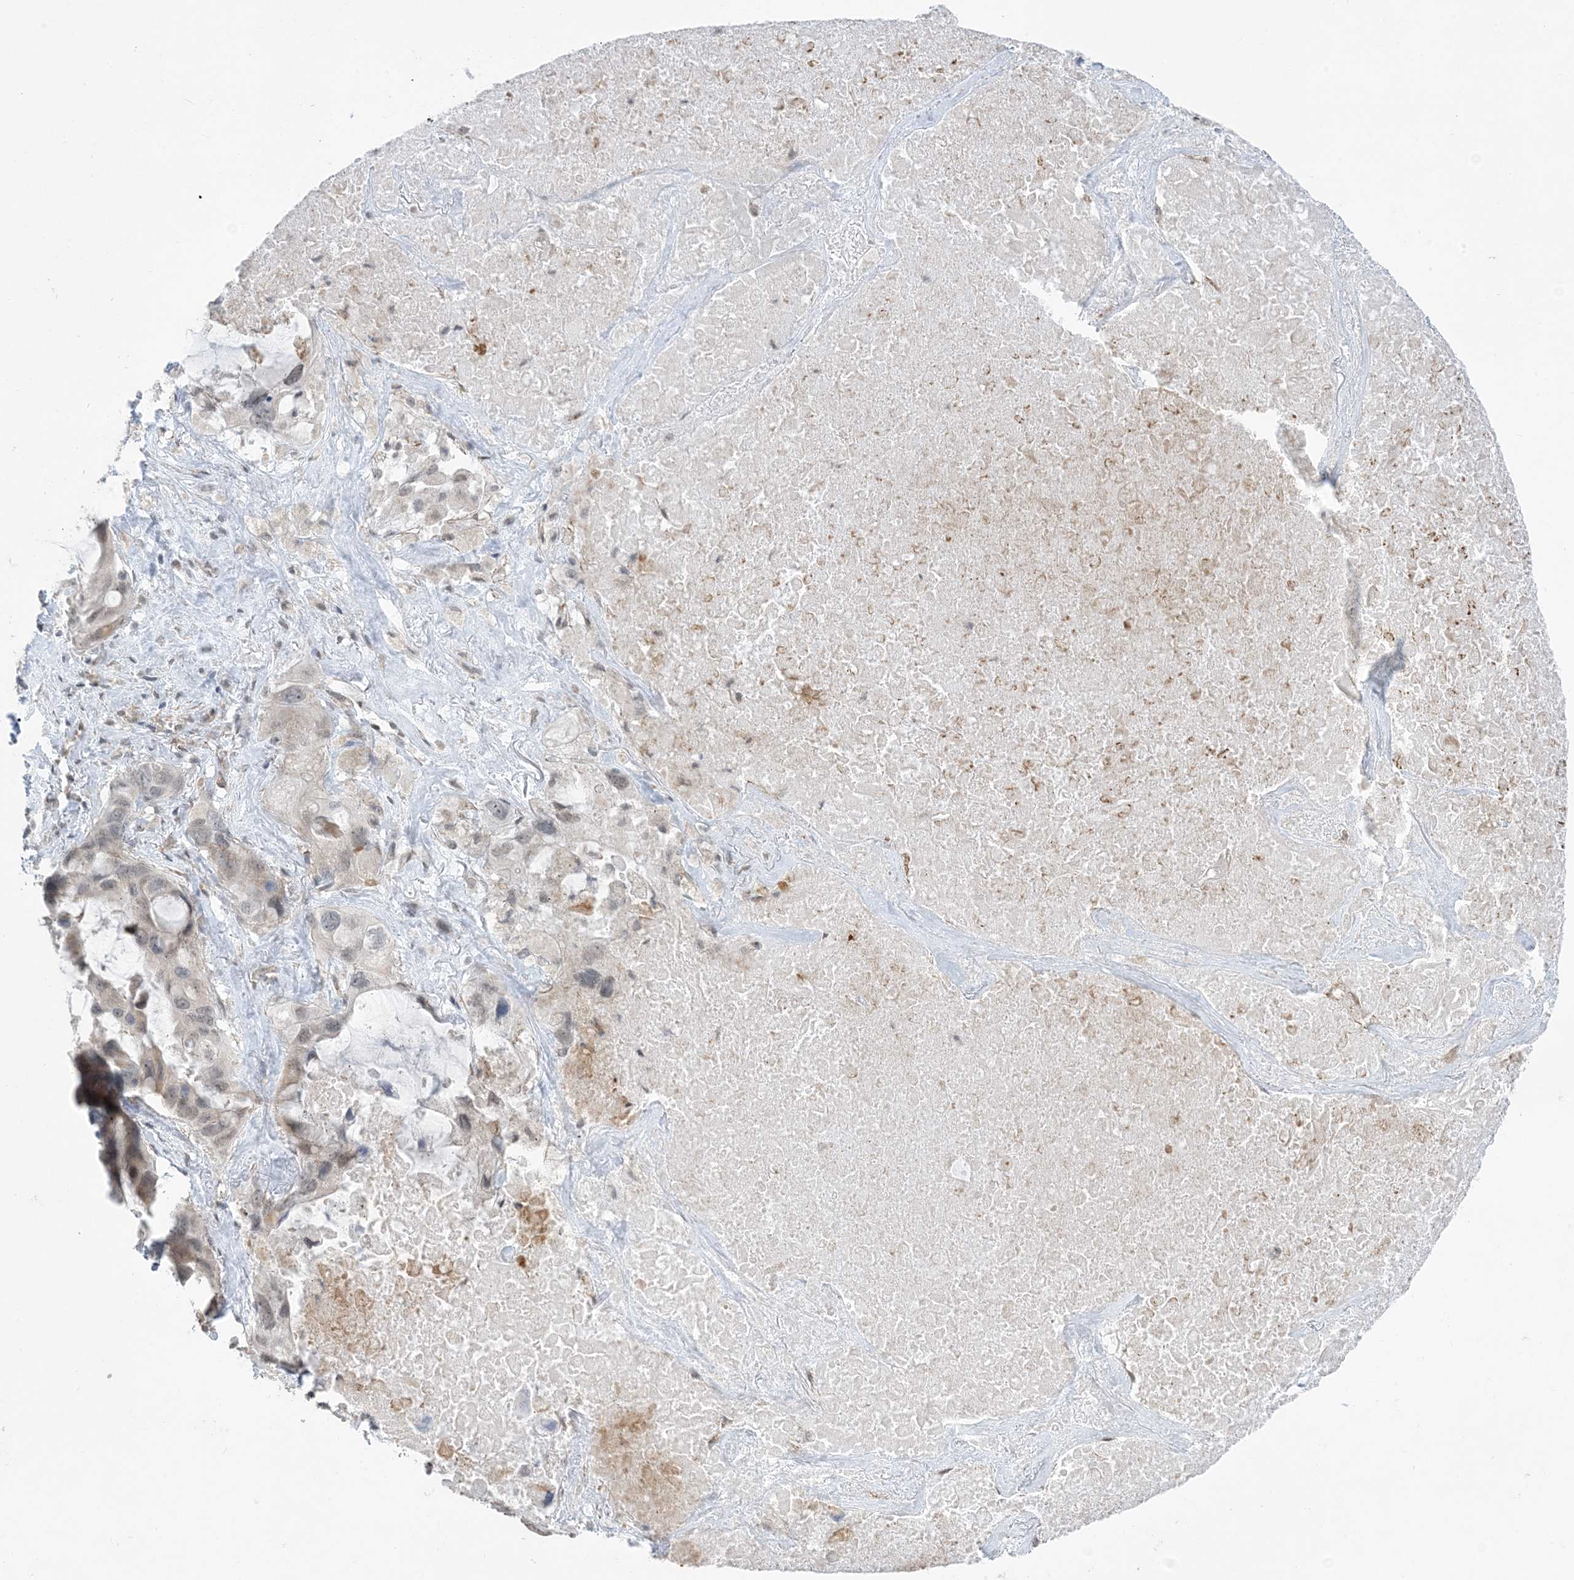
{"staining": {"intensity": "negative", "quantity": "none", "location": "none"}, "tissue": "lung cancer", "cell_type": "Tumor cells", "image_type": "cancer", "snomed": [{"axis": "morphology", "description": "Squamous cell carcinoma, NOS"}, {"axis": "topography", "description": "Lung"}], "caption": "IHC histopathology image of neoplastic tissue: lung squamous cell carcinoma stained with DAB demonstrates no significant protein positivity in tumor cells.", "gene": "CHCHD4", "patient": {"sex": "female", "age": 73}}